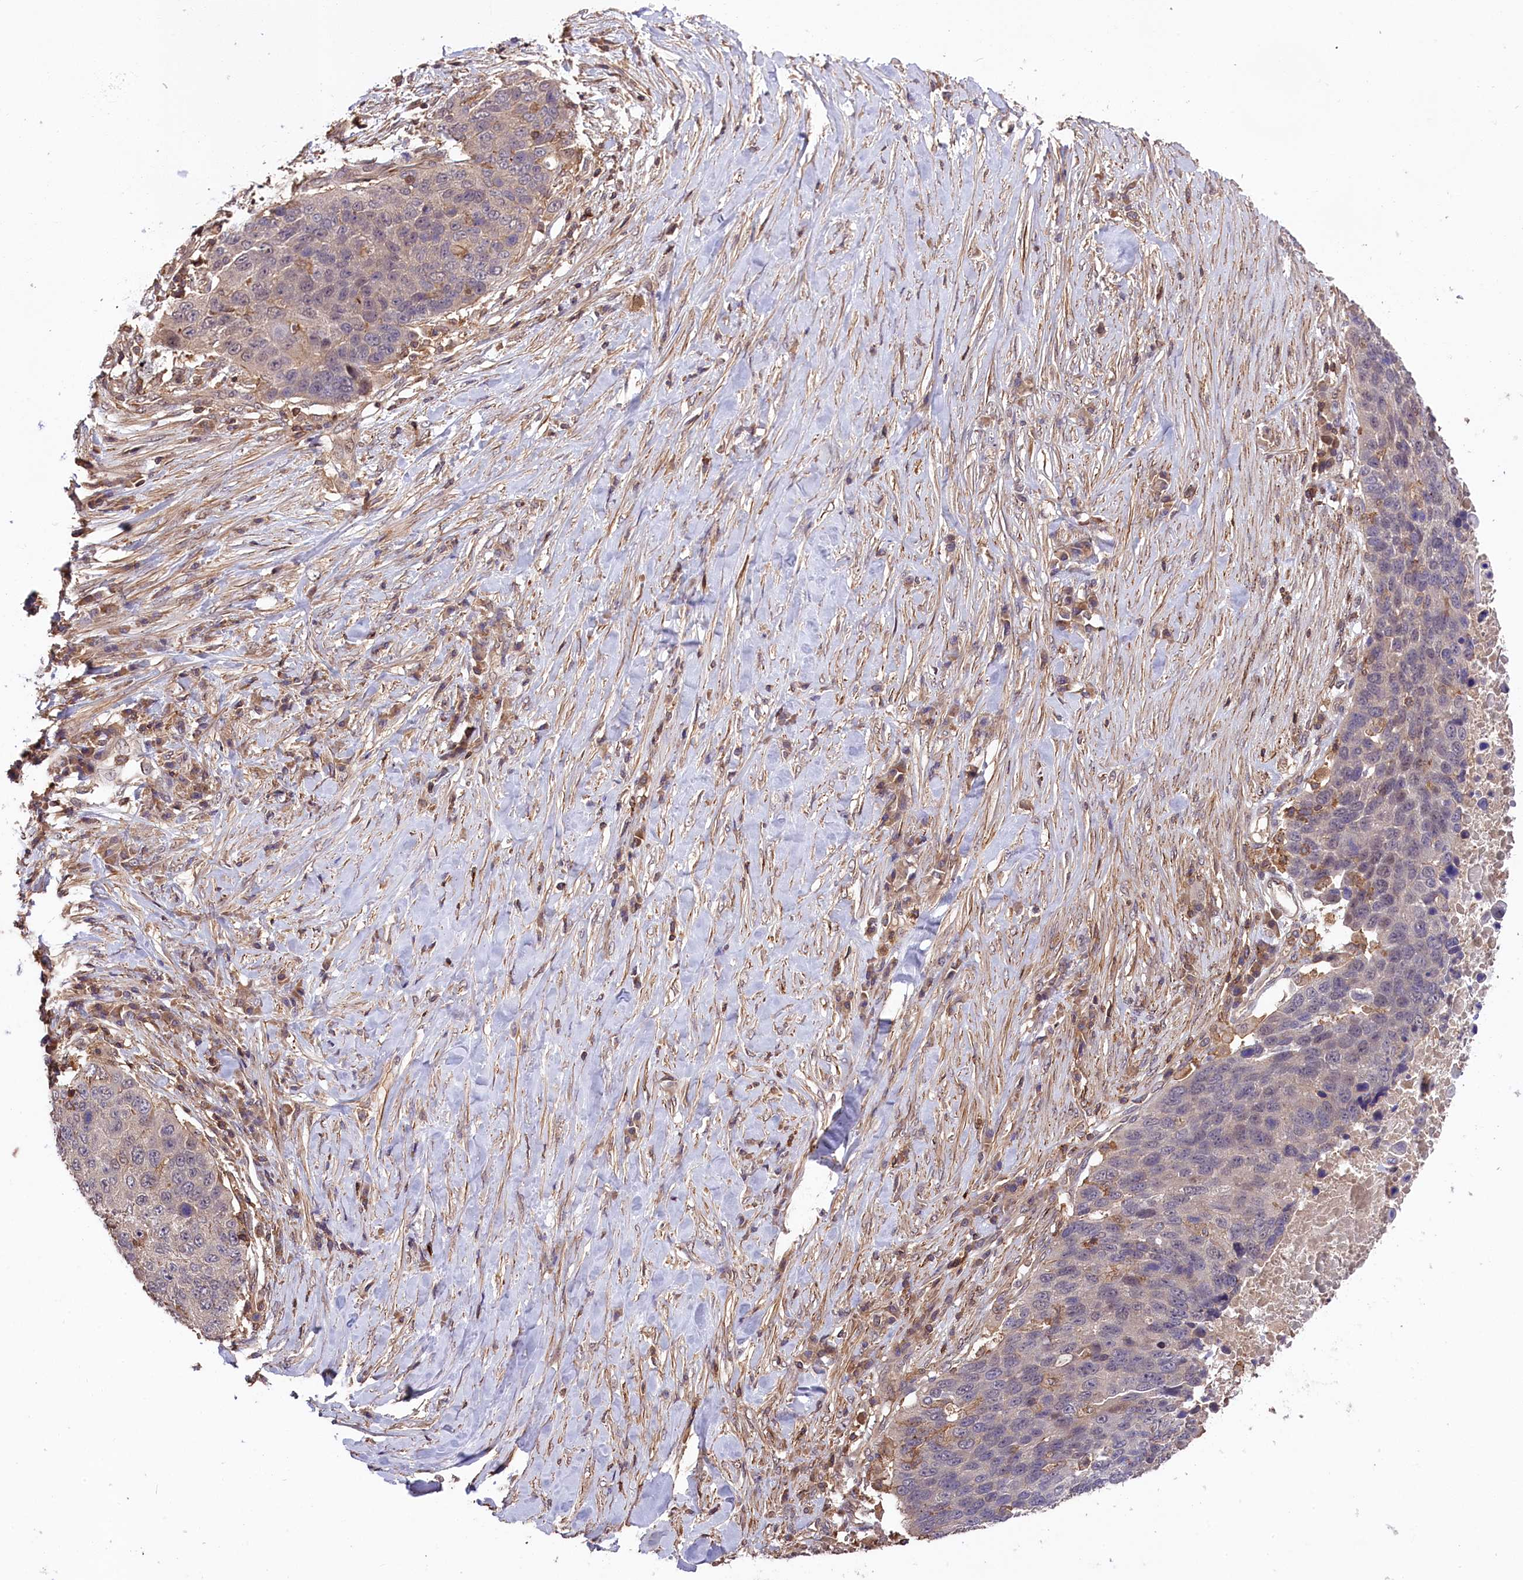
{"staining": {"intensity": "negative", "quantity": "none", "location": "none"}, "tissue": "lung cancer", "cell_type": "Tumor cells", "image_type": "cancer", "snomed": [{"axis": "morphology", "description": "Normal tissue, NOS"}, {"axis": "morphology", "description": "Squamous cell carcinoma, NOS"}, {"axis": "topography", "description": "Lymph node"}, {"axis": "topography", "description": "Lung"}], "caption": "Protein analysis of lung squamous cell carcinoma demonstrates no significant positivity in tumor cells.", "gene": "SKIDA1", "patient": {"sex": "male", "age": 66}}